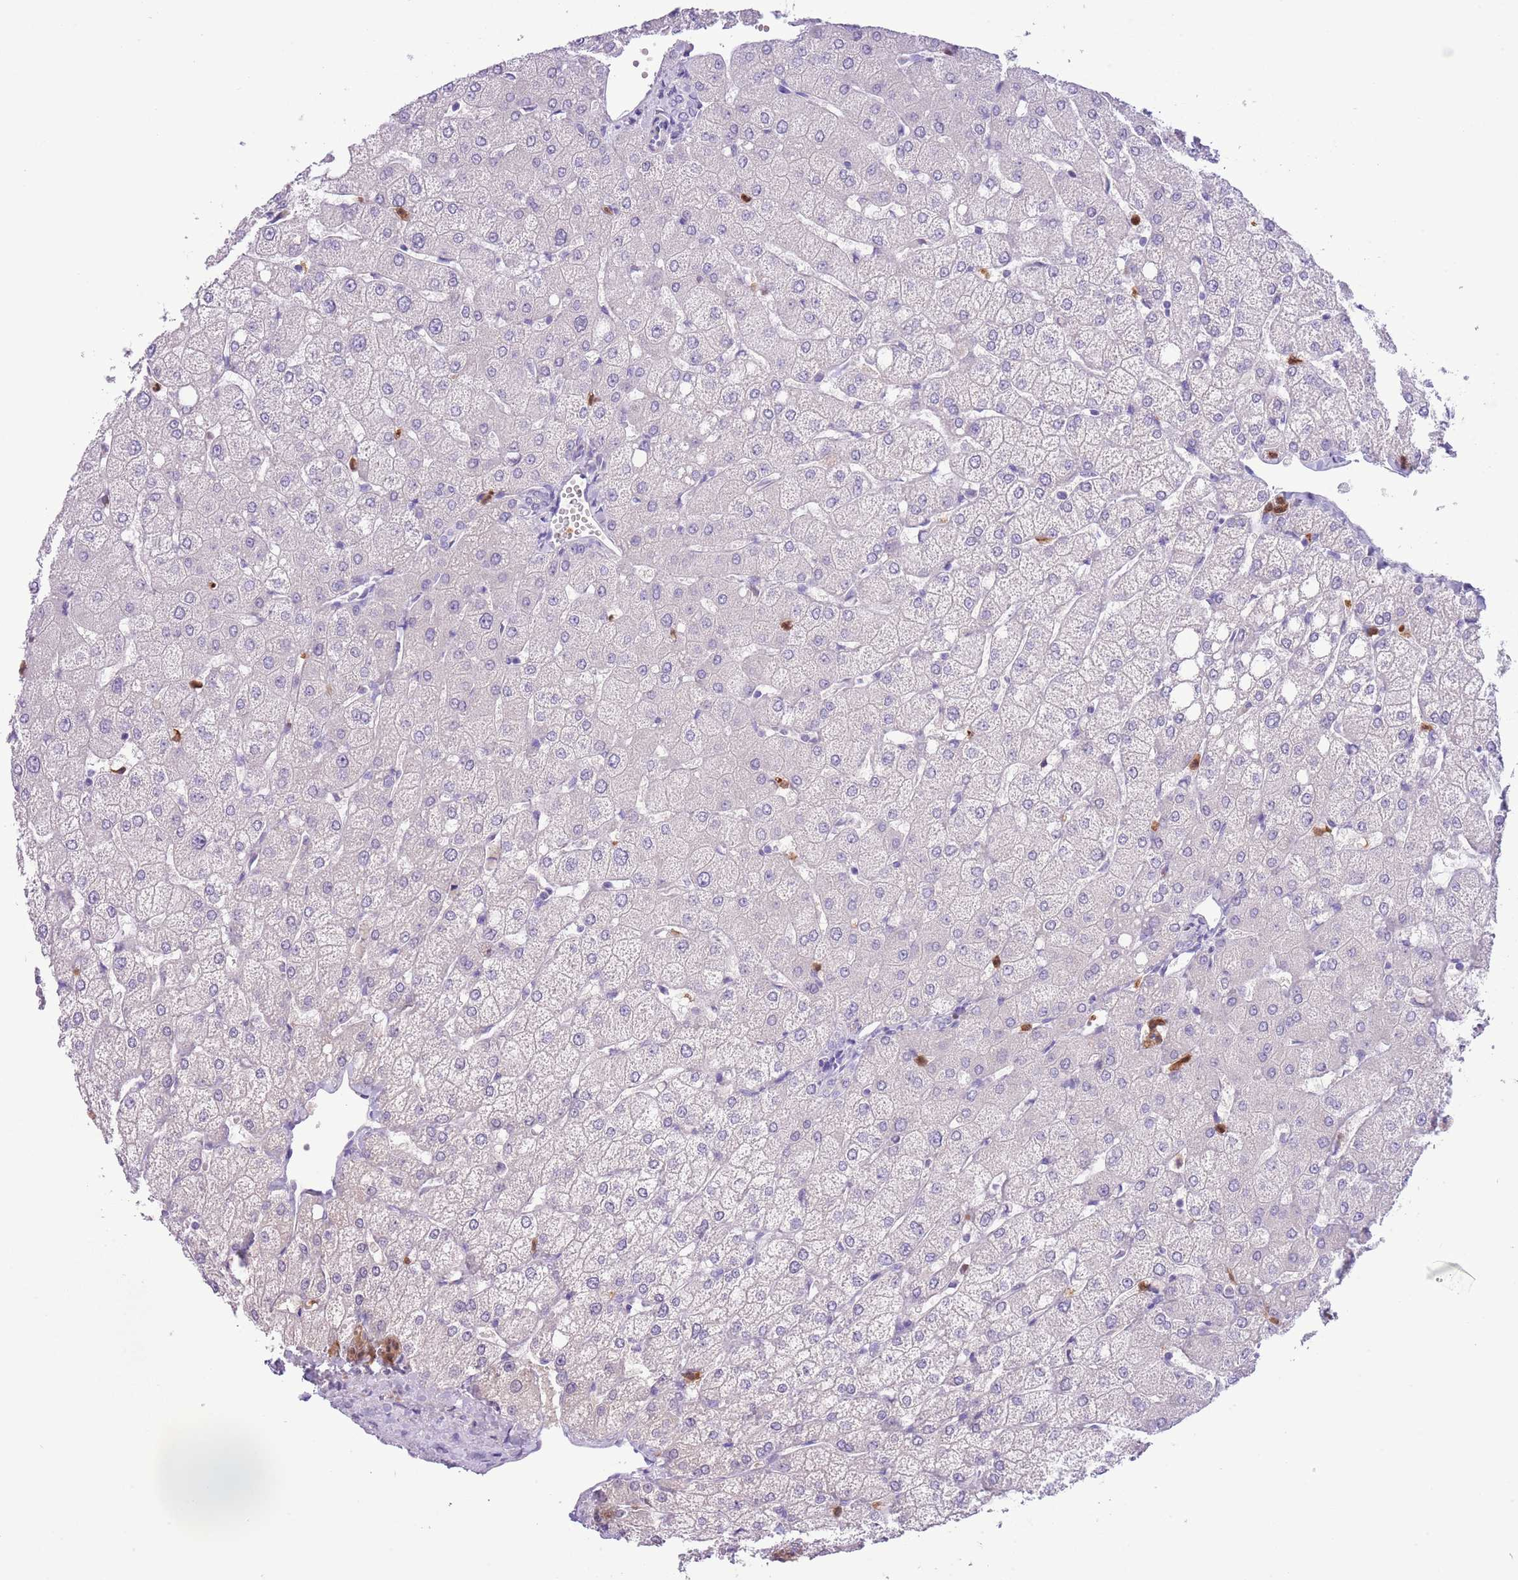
{"staining": {"intensity": "negative", "quantity": "none", "location": "none"}, "tissue": "liver", "cell_type": "Cholangiocytes", "image_type": "normal", "snomed": [{"axis": "morphology", "description": "Normal tissue, NOS"}, {"axis": "topography", "description": "Liver"}], "caption": "Liver was stained to show a protein in brown. There is no significant positivity in cholangiocytes. (Stains: DAB (3,3'-diaminobenzidine) IHC with hematoxylin counter stain, Microscopy: brightfield microscopy at high magnification).", "gene": "OR6M1", "patient": {"sex": "female", "age": 54}}